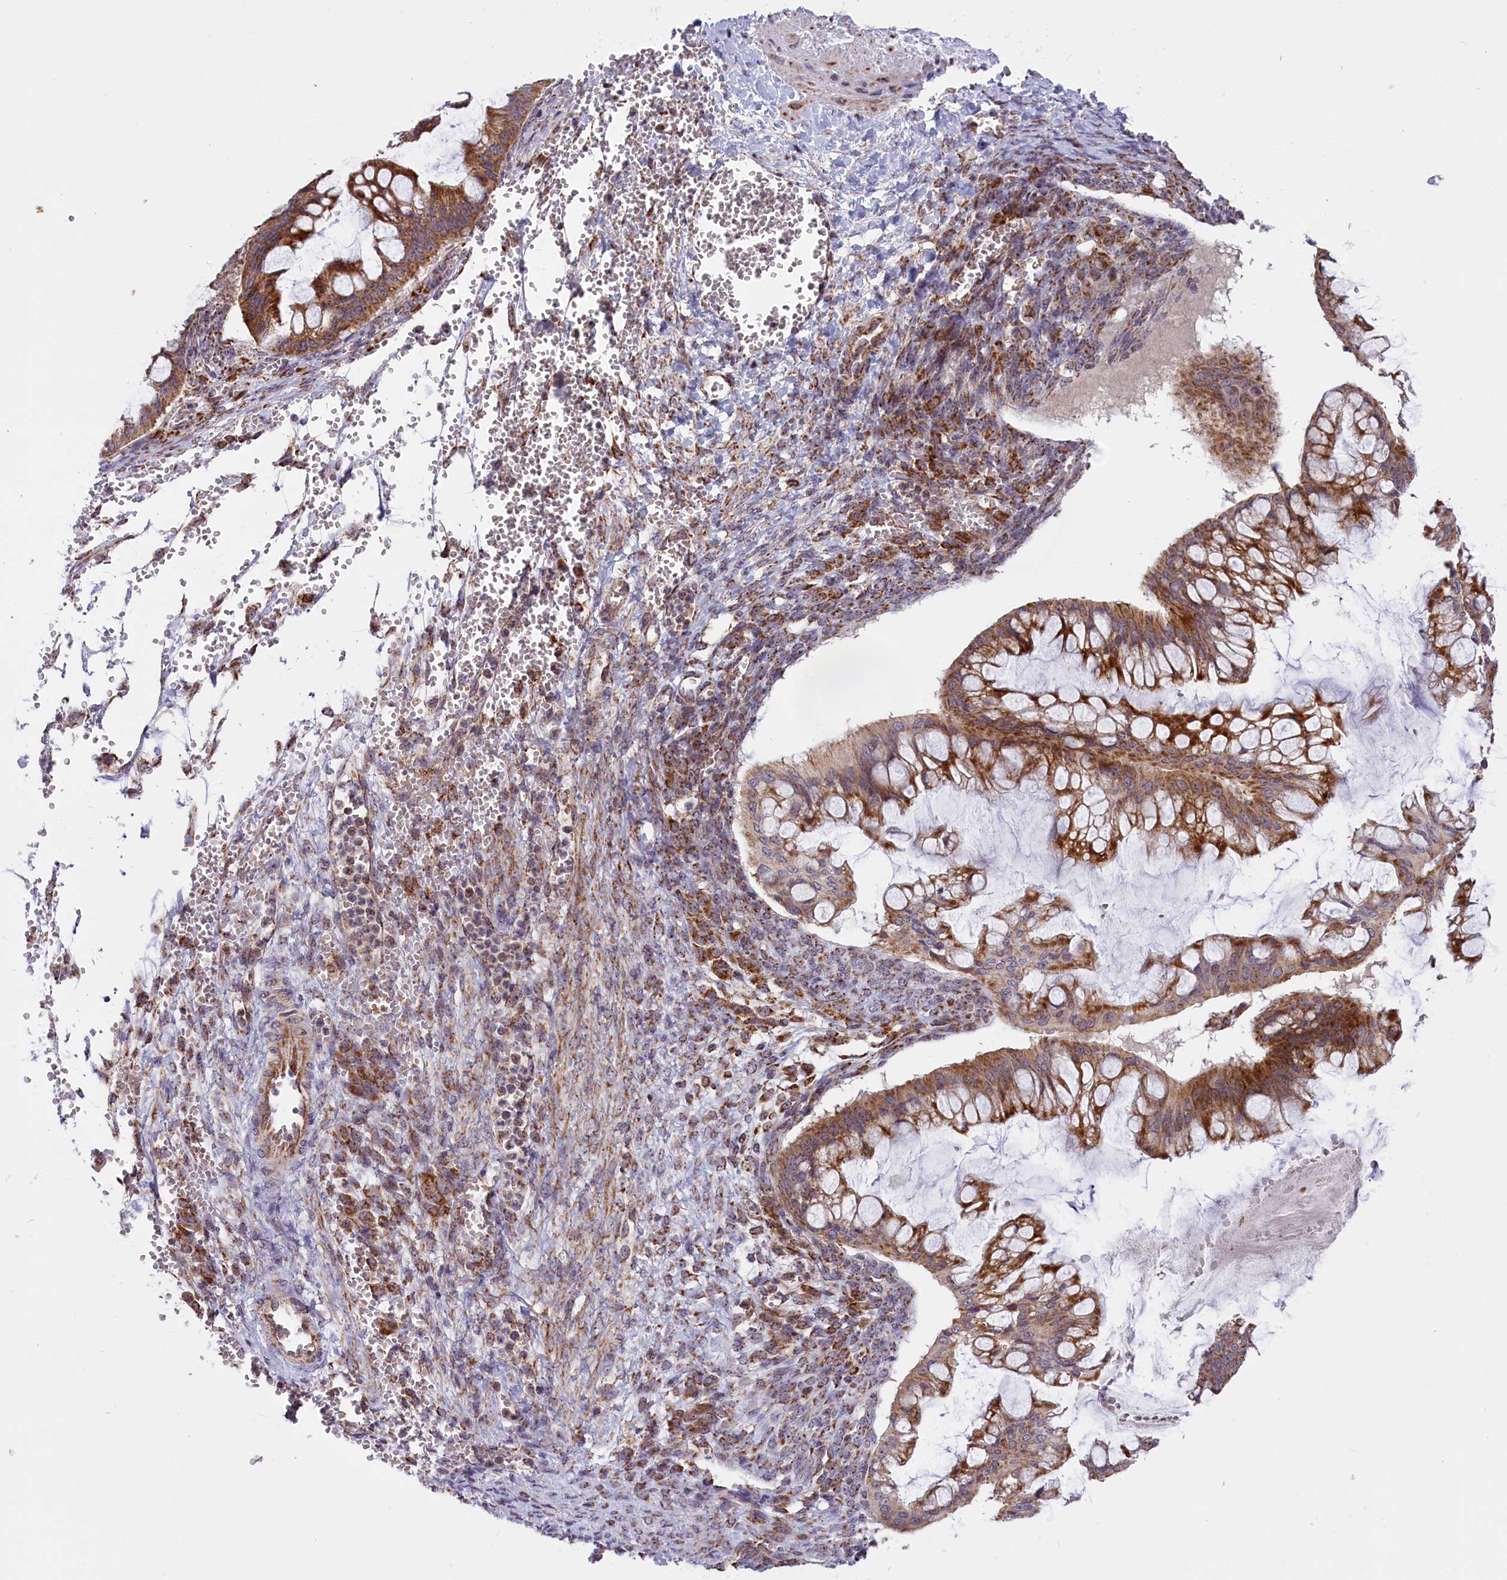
{"staining": {"intensity": "strong", "quantity": "25%-75%", "location": "cytoplasmic/membranous"}, "tissue": "ovarian cancer", "cell_type": "Tumor cells", "image_type": "cancer", "snomed": [{"axis": "morphology", "description": "Cystadenocarcinoma, mucinous, NOS"}, {"axis": "topography", "description": "Ovary"}], "caption": "Immunohistochemistry (IHC) staining of ovarian cancer (mucinous cystadenocarcinoma), which shows high levels of strong cytoplasmic/membranous positivity in approximately 25%-75% of tumor cells indicating strong cytoplasmic/membranous protein staining. The staining was performed using DAB (3,3'-diaminobenzidine) (brown) for protein detection and nuclei were counterstained in hematoxylin (blue).", "gene": "NDUFS5", "patient": {"sex": "female", "age": 73}}